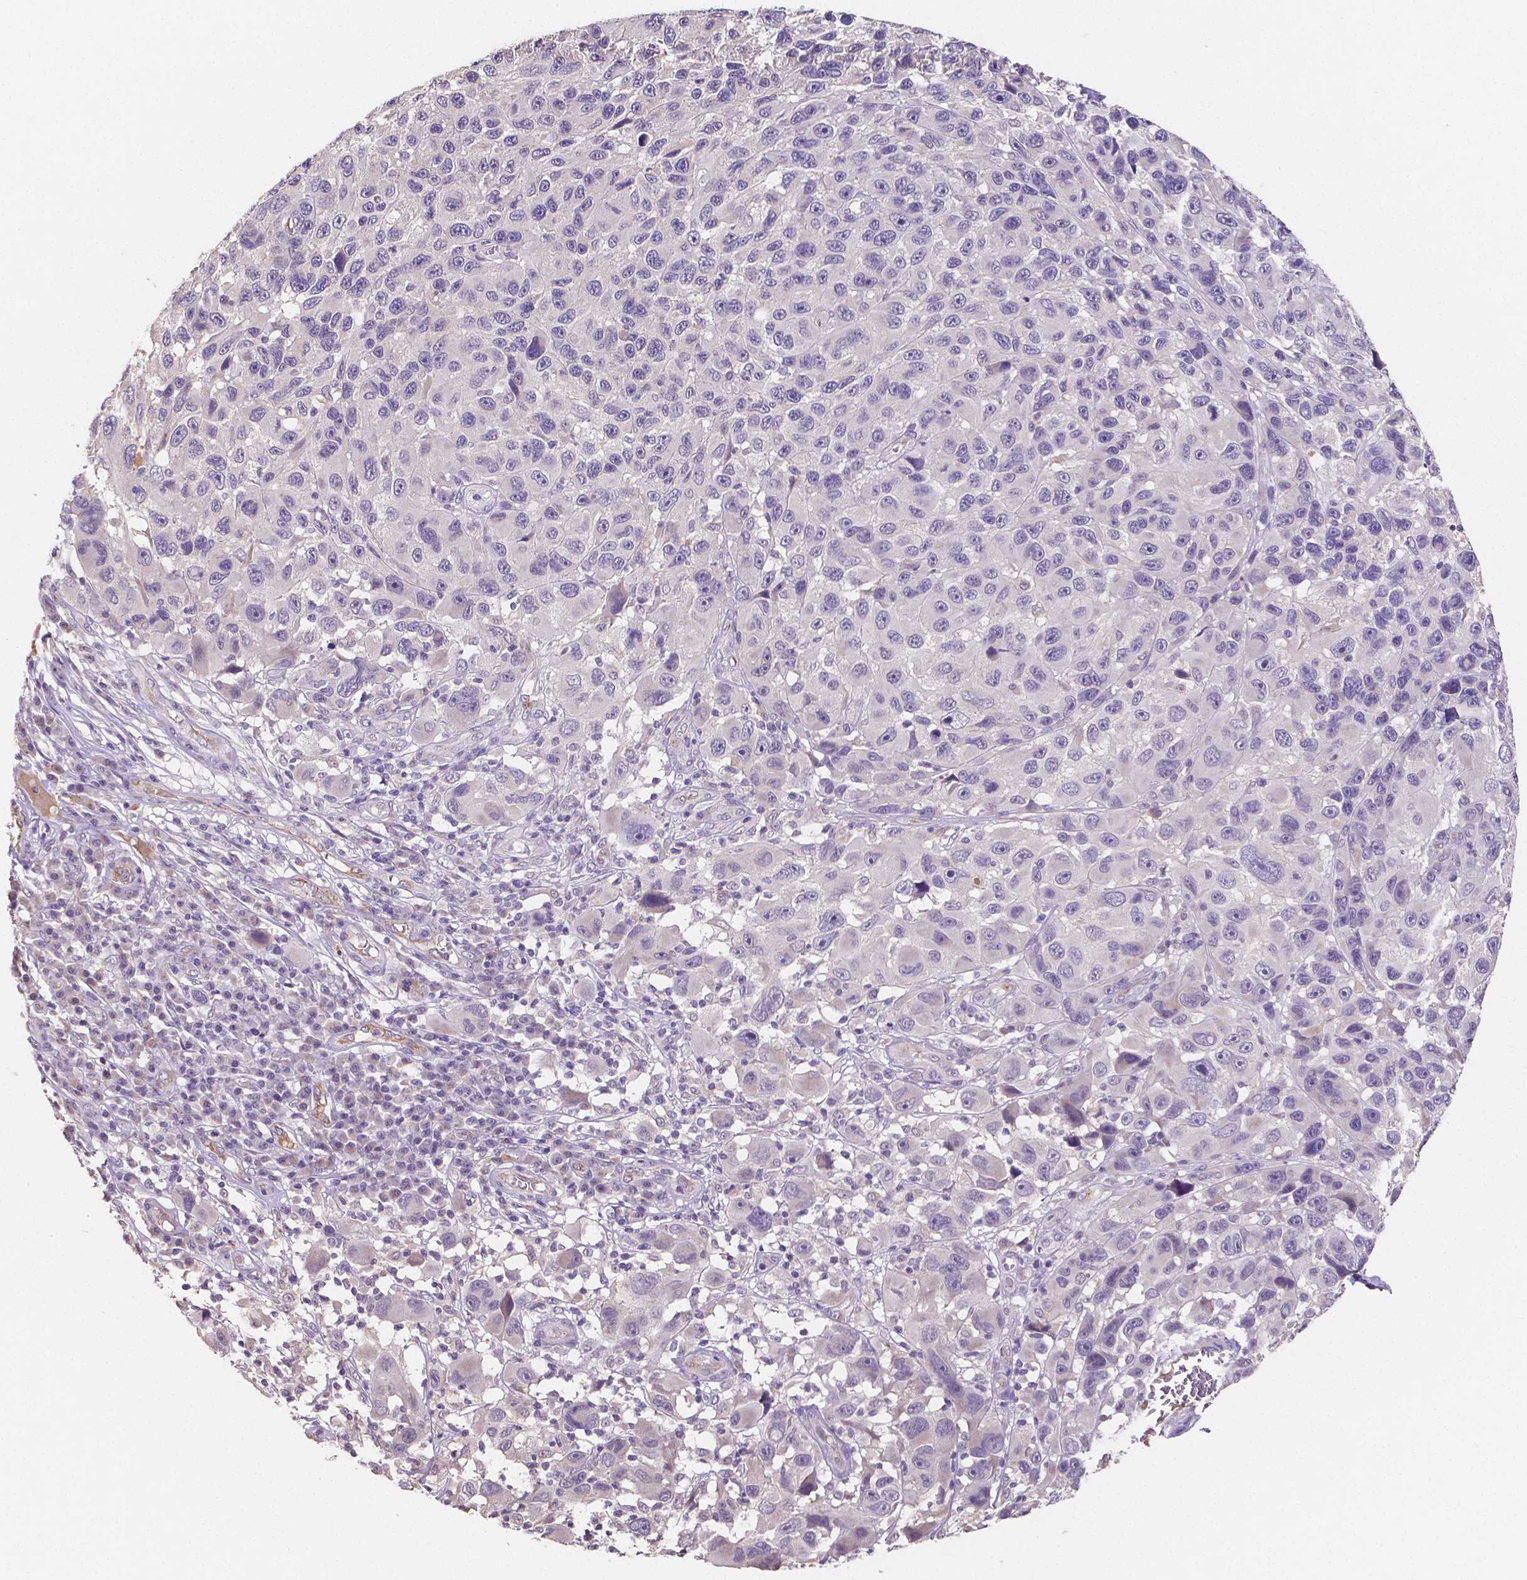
{"staining": {"intensity": "negative", "quantity": "none", "location": "none"}, "tissue": "melanoma", "cell_type": "Tumor cells", "image_type": "cancer", "snomed": [{"axis": "morphology", "description": "Malignant melanoma, NOS"}, {"axis": "topography", "description": "Skin"}], "caption": "IHC of human malignant melanoma displays no expression in tumor cells. The staining is performed using DAB brown chromogen with nuclei counter-stained in using hematoxylin.", "gene": "ELAVL2", "patient": {"sex": "male", "age": 53}}